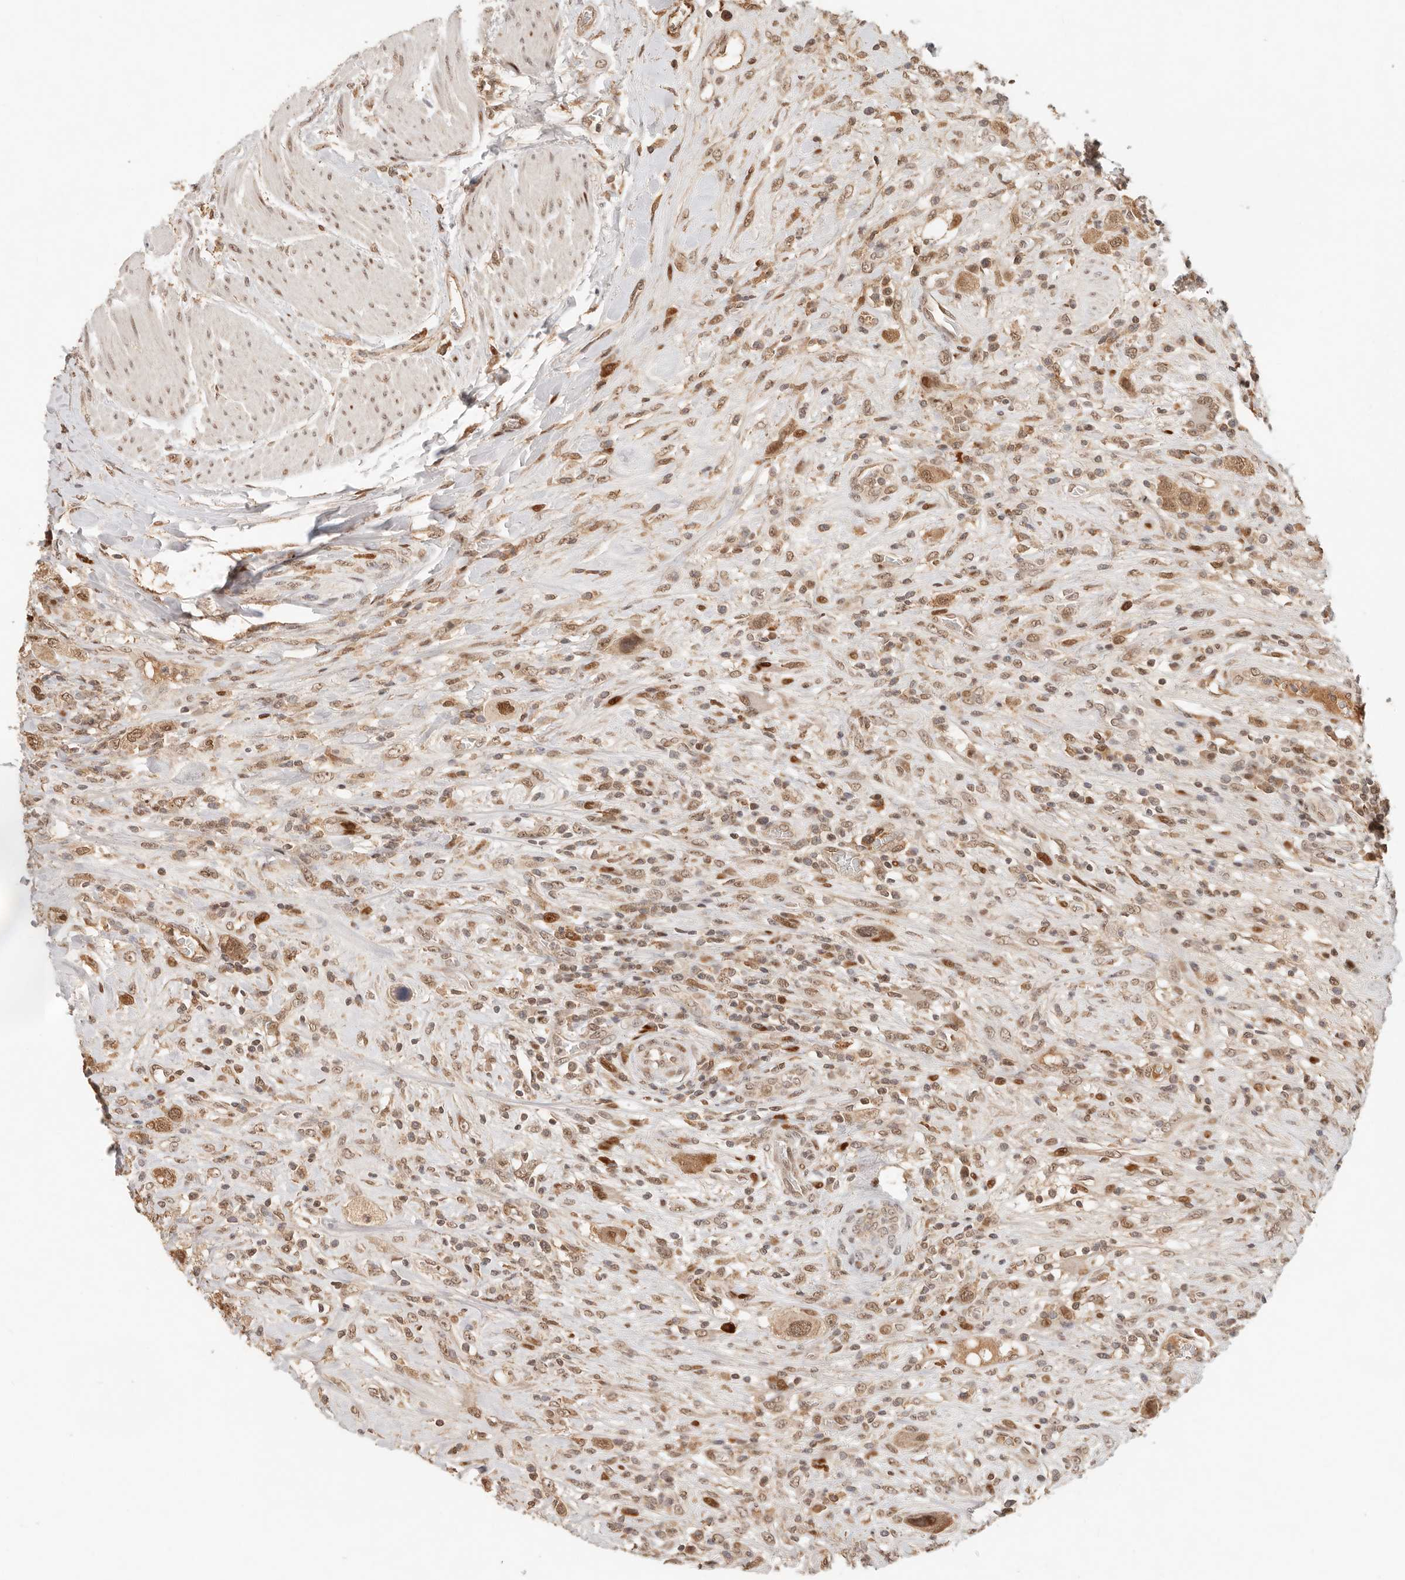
{"staining": {"intensity": "moderate", "quantity": ">75%", "location": "nuclear"}, "tissue": "urothelial cancer", "cell_type": "Tumor cells", "image_type": "cancer", "snomed": [{"axis": "morphology", "description": "Urothelial carcinoma, High grade"}, {"axis": "topography", "description": "Urinary bladder"}], "caption": "Brown immunohistochemical staining in urothelial cancer exhibits moderate nuclear expression in about >75% of tumor cells.", "gene": "NPAS2", "patient": {"sex": "male", "age": 50}}